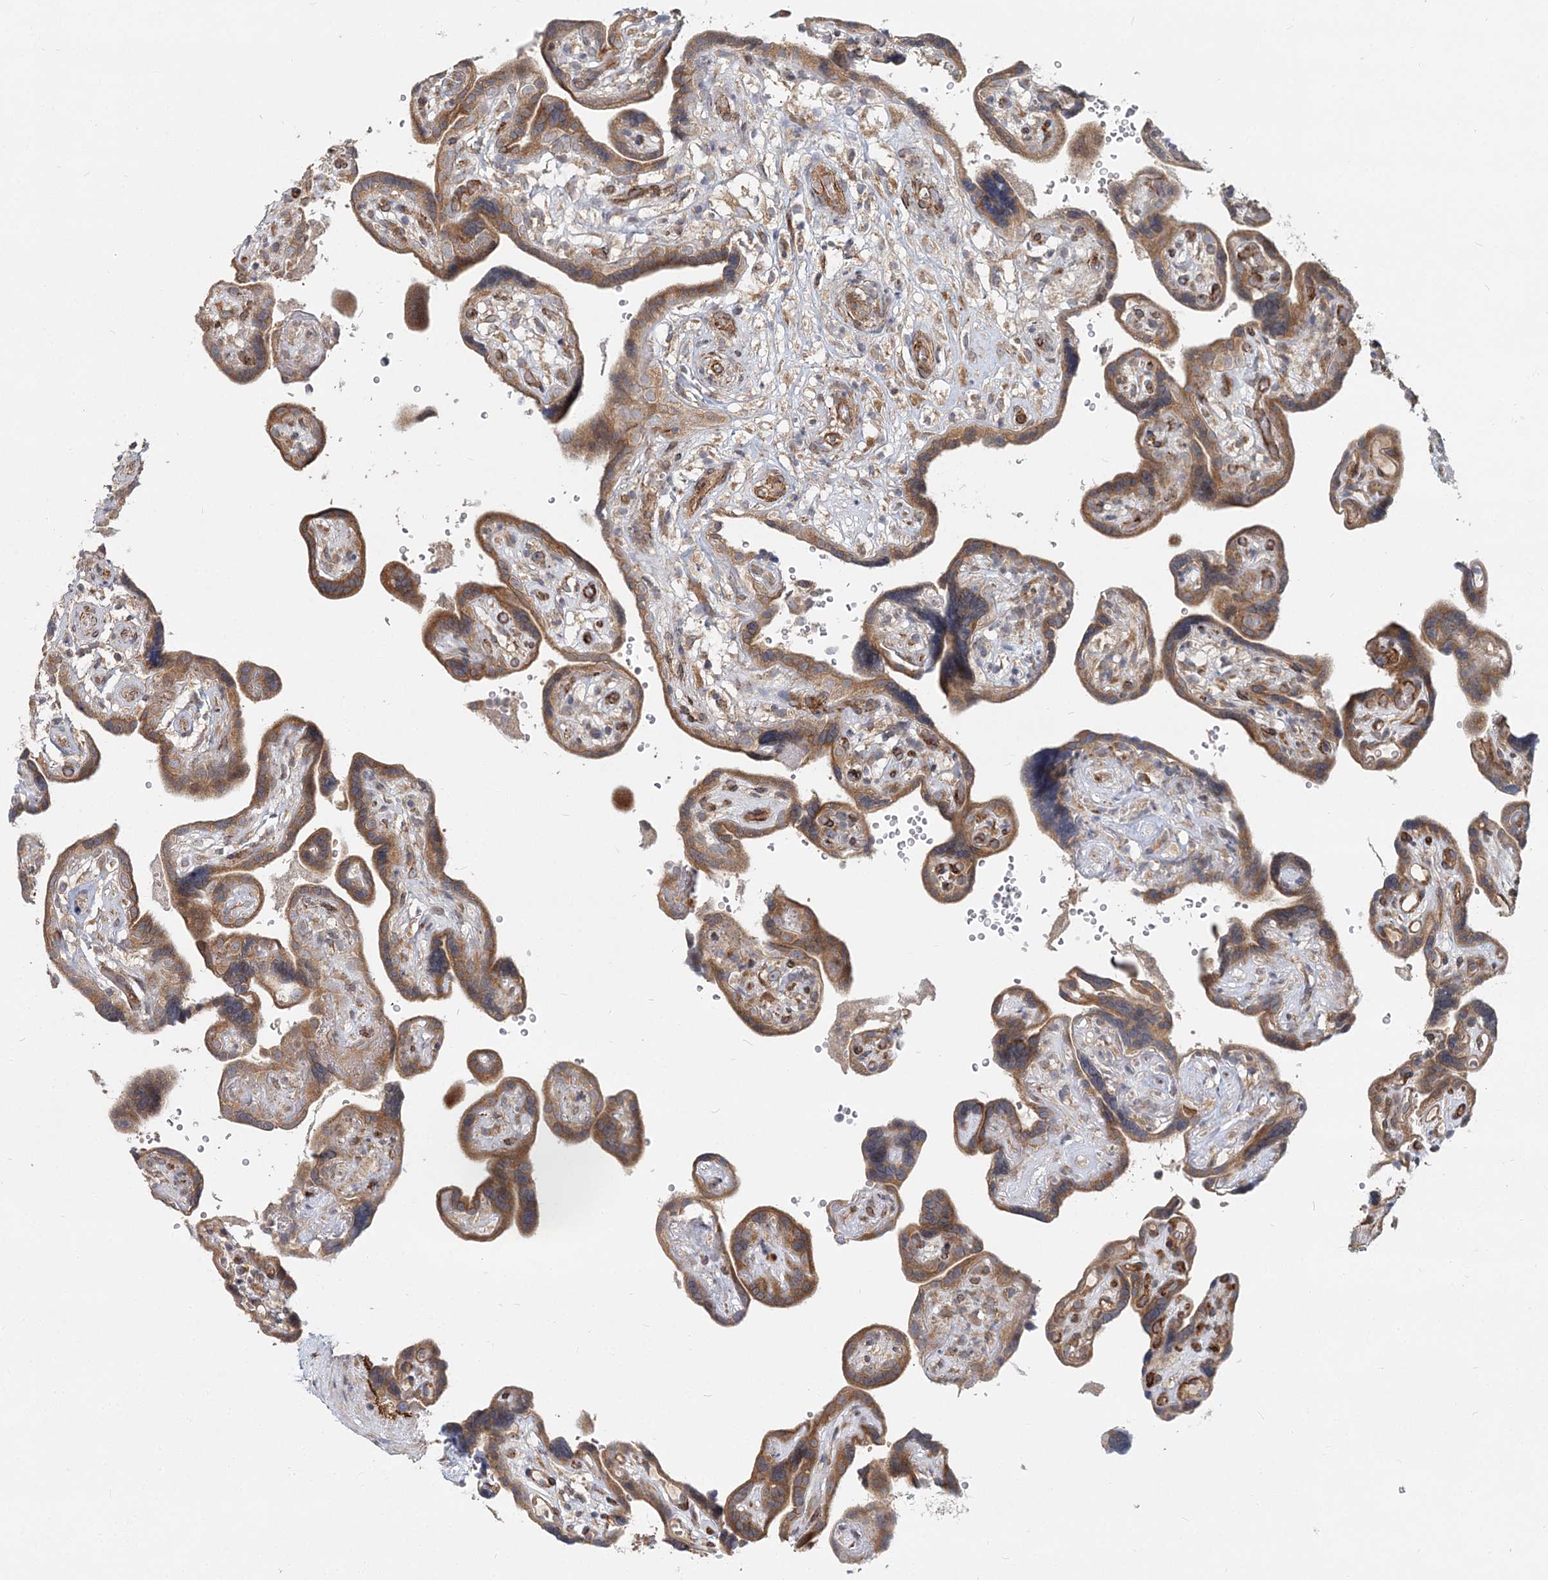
{"staining": {"intensity": "moderate", "quantity": ">75%", "location": "cytoplasmic/membranous"}, "tissue": "placenta", "cell_type": "Decidual cells", "image_type": "normal", "snomed": [{"axis": "morphology", "description": "Normal tissue, NOS"}, {"axis": "topography", "description": "Placenta"}], "caption": "Decidual cells exhibit medium levels of moderate cytoplasmic/membranous staining in approximately >75% of cells in unremarkable placenta. The protein is stained brown, and the nuclei are stained in blue (DAB IHC with brightfield microscopy, high magnification).", "gene": "NBAS", "patient": {"sex": "female", "age": 30}}